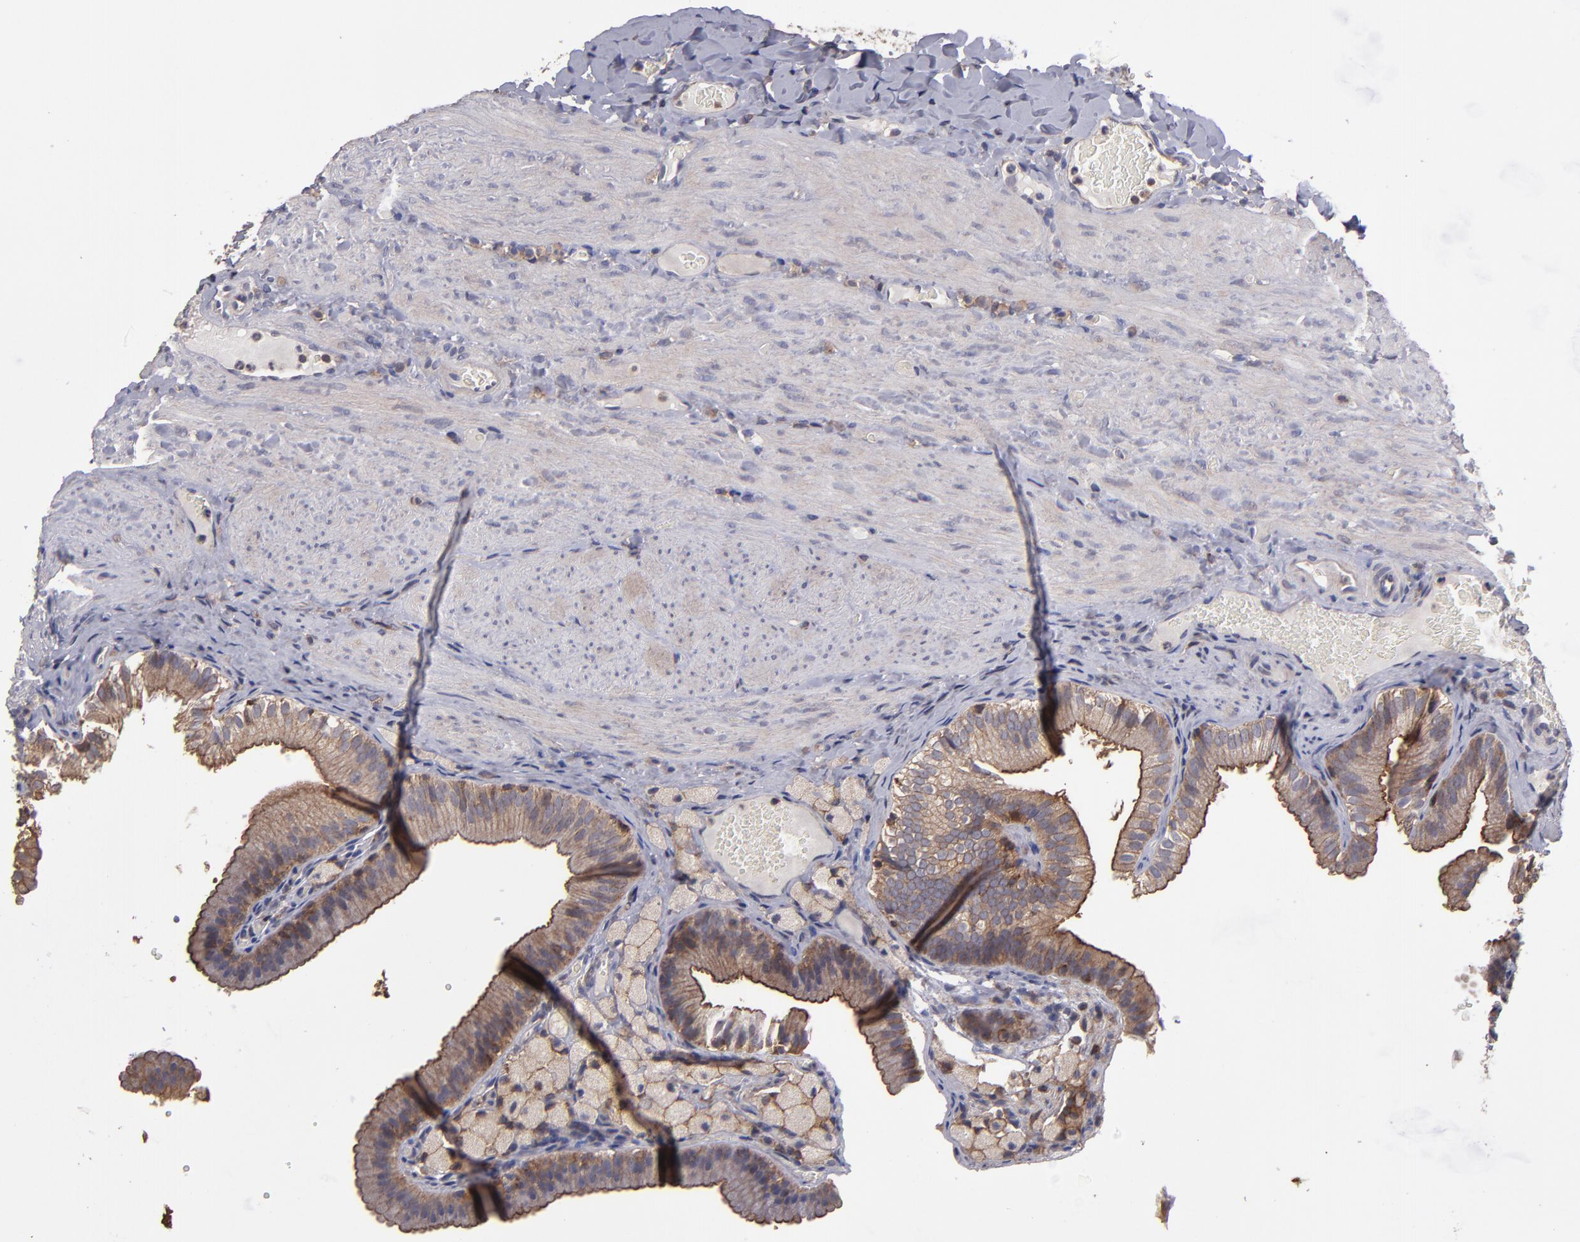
{"staining": {"intensity": "moderate", "quantity": ">75%", "location": "cytoplasmic/membranous"}, "tissue": "gallbladder", "cell_type": "Glandular cells", "image_type": "normal", "snomed": [{"axis": "morphology", "description": "Normal tissue, NOS"}, {"axis": "topography", "description": "Gallbladder"}], "caption": "Protein analysis of normal gallbladder reveals moderate cytoplasmic/membranous expression in about >75% of glandular cells.", "gene": "NF2", "patient": {"sex": "female", "age": 24}}